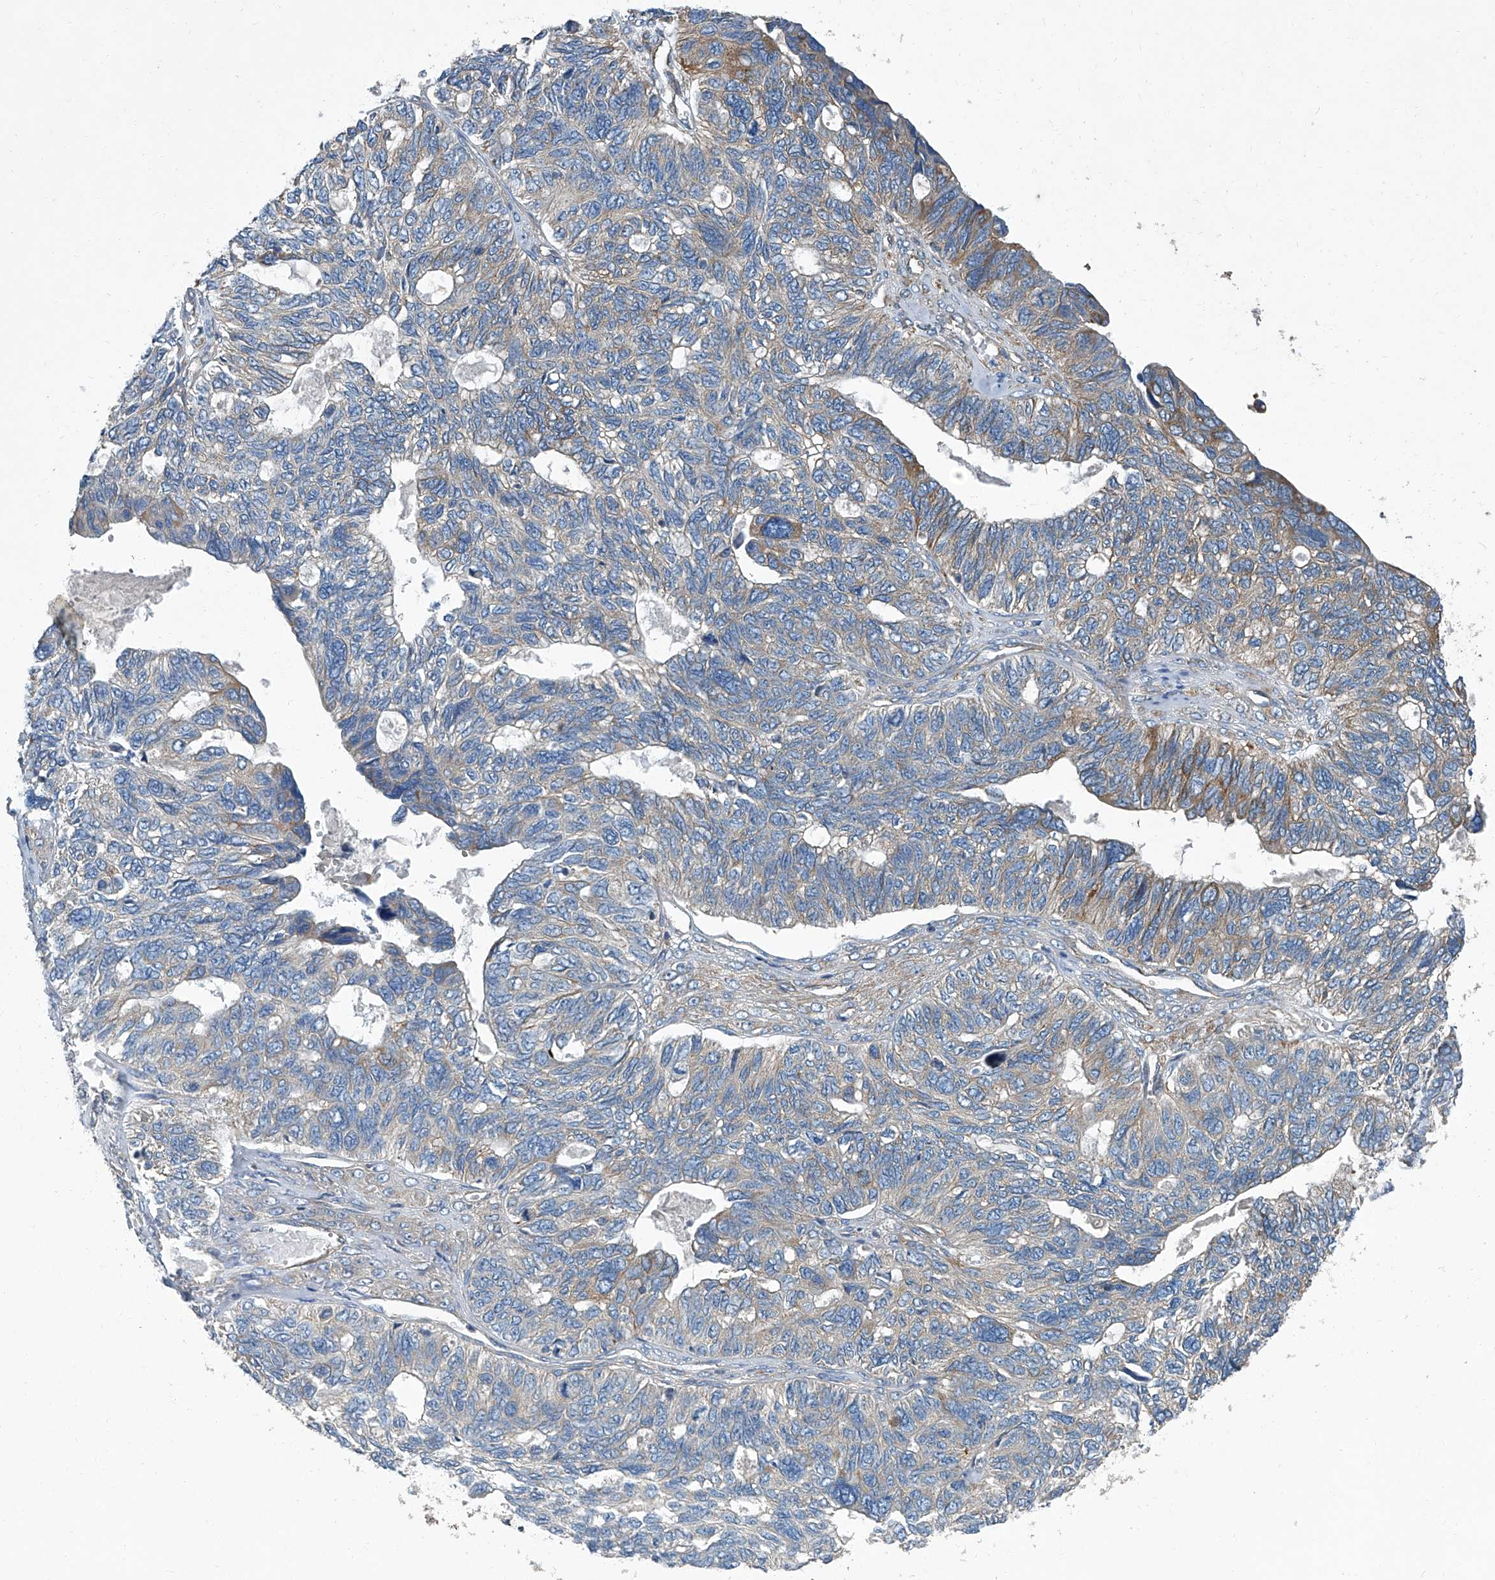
{"staining": {"intensity": "weak", "quantity": "<25%", "location": "cytoplasmic/membranous"}, "tissue": "ovarian cancer", "cell_type": "Tumor cells", "image_type": "cancer", "snomed": [{"axis": "morphology", "description": "Cystadenocarcinoma, serous, NOS"}, {"axis": "topography", "description": "Ovary"}], "caption": "Human ovarian serous cystadenocarcinoma stained for a protein using immunohistochemistry reveals no expression in tumor cells.", "gene": "PIGH", "patient": {"sex": "female", "age": 79}}